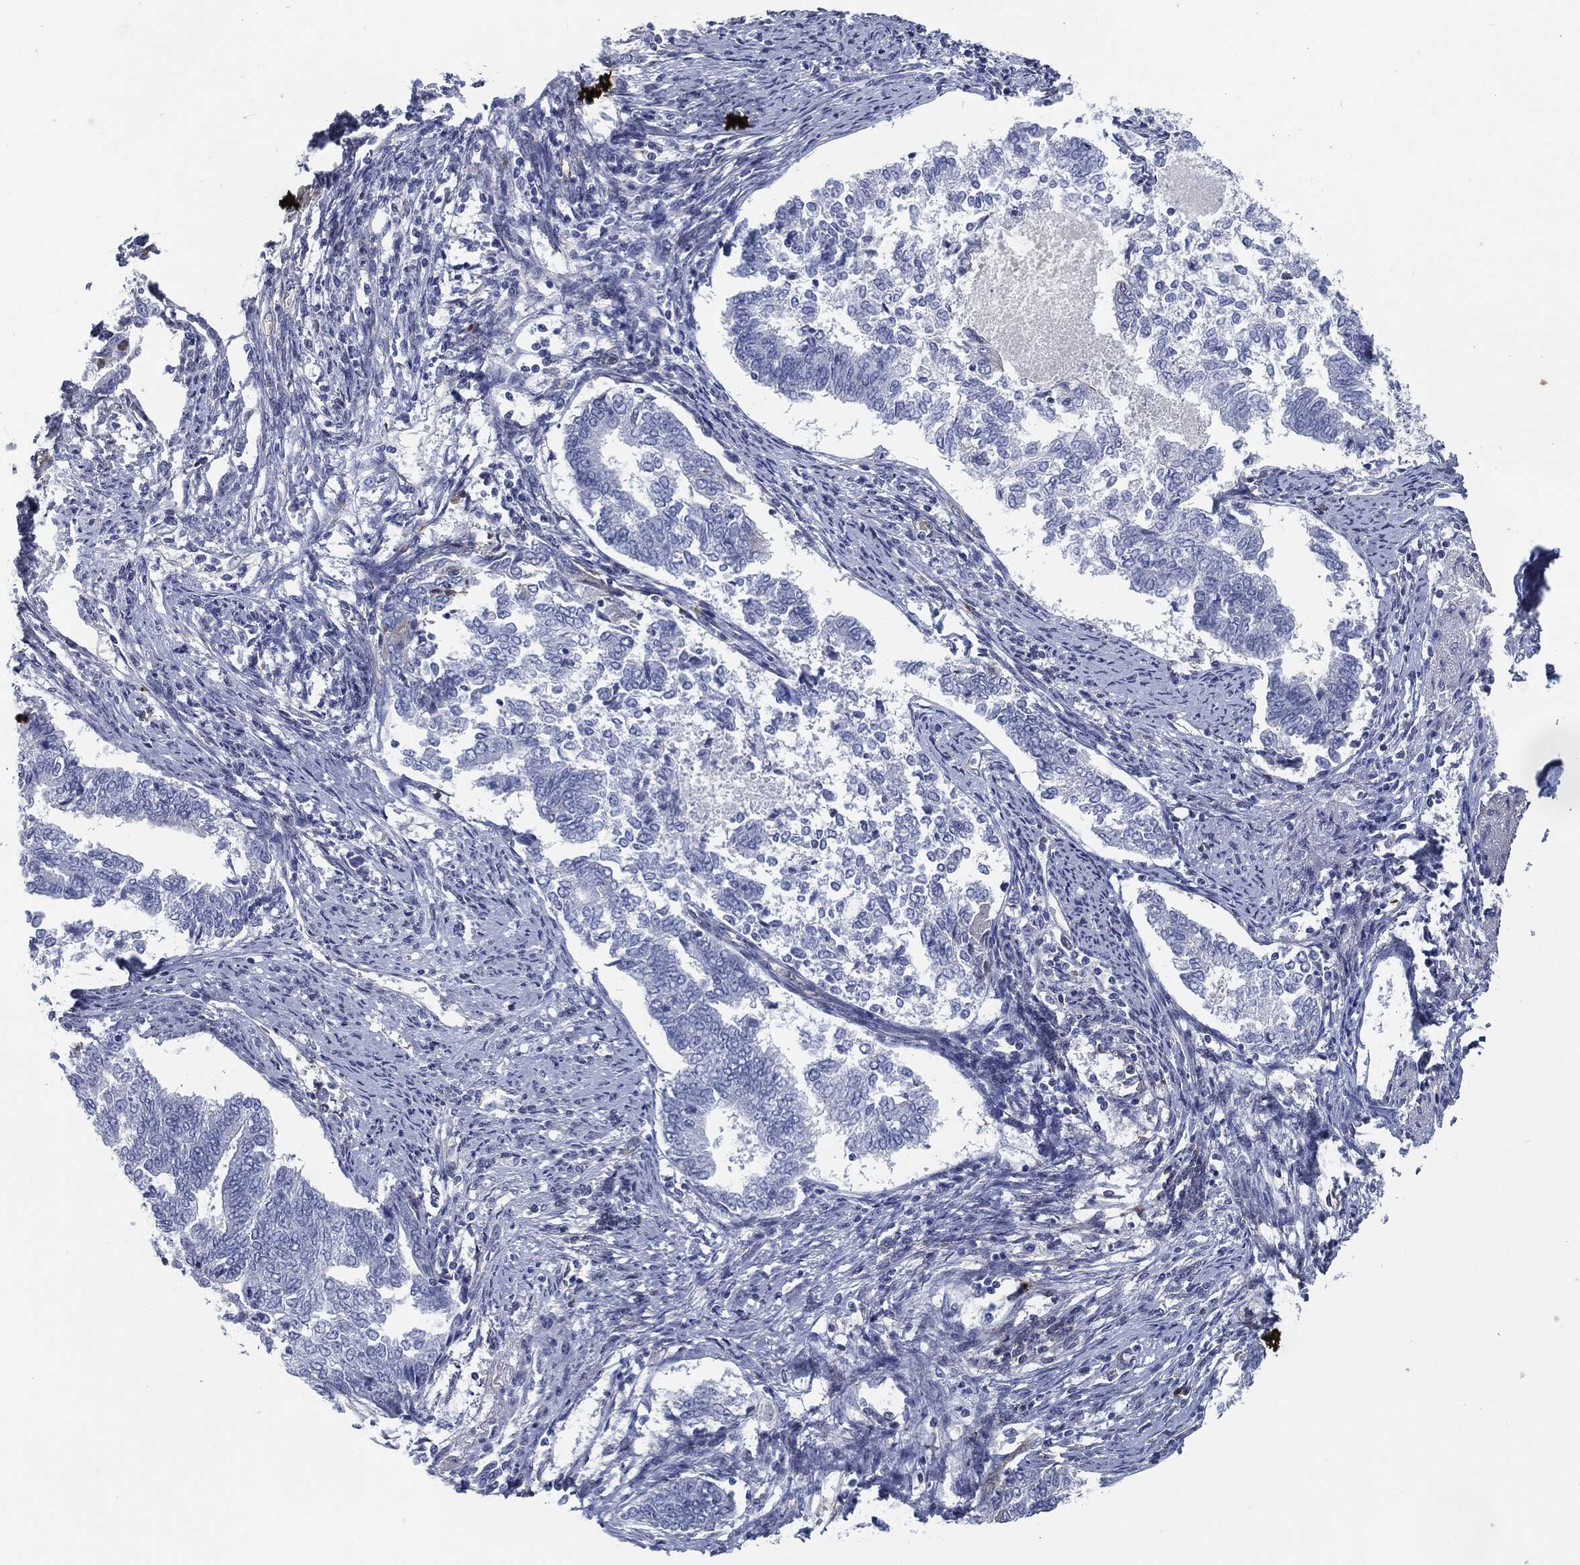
{"staining": {"intensity": "negative", "quantity": "none", "location": "none"}, "tissue": "endometrial cancer", "cell_type": "Tumor cells", "image_type": "cancer", "snomed": [{"axis": "morphology", "description": "Adenocarcinoma, NOS"}, {"axis": "topography", "description": "Endometrium"}], "caption": "Adenocarcinoma (endometrial) was stained to show a protein in brown. There is no significant expression in tumor cells. The staining is performed using DAB brown chromogen with nuclei counter-stained in using hematoxylin.", "gene": "SVIL", "patient": {"sex": "female", "age": 65}}